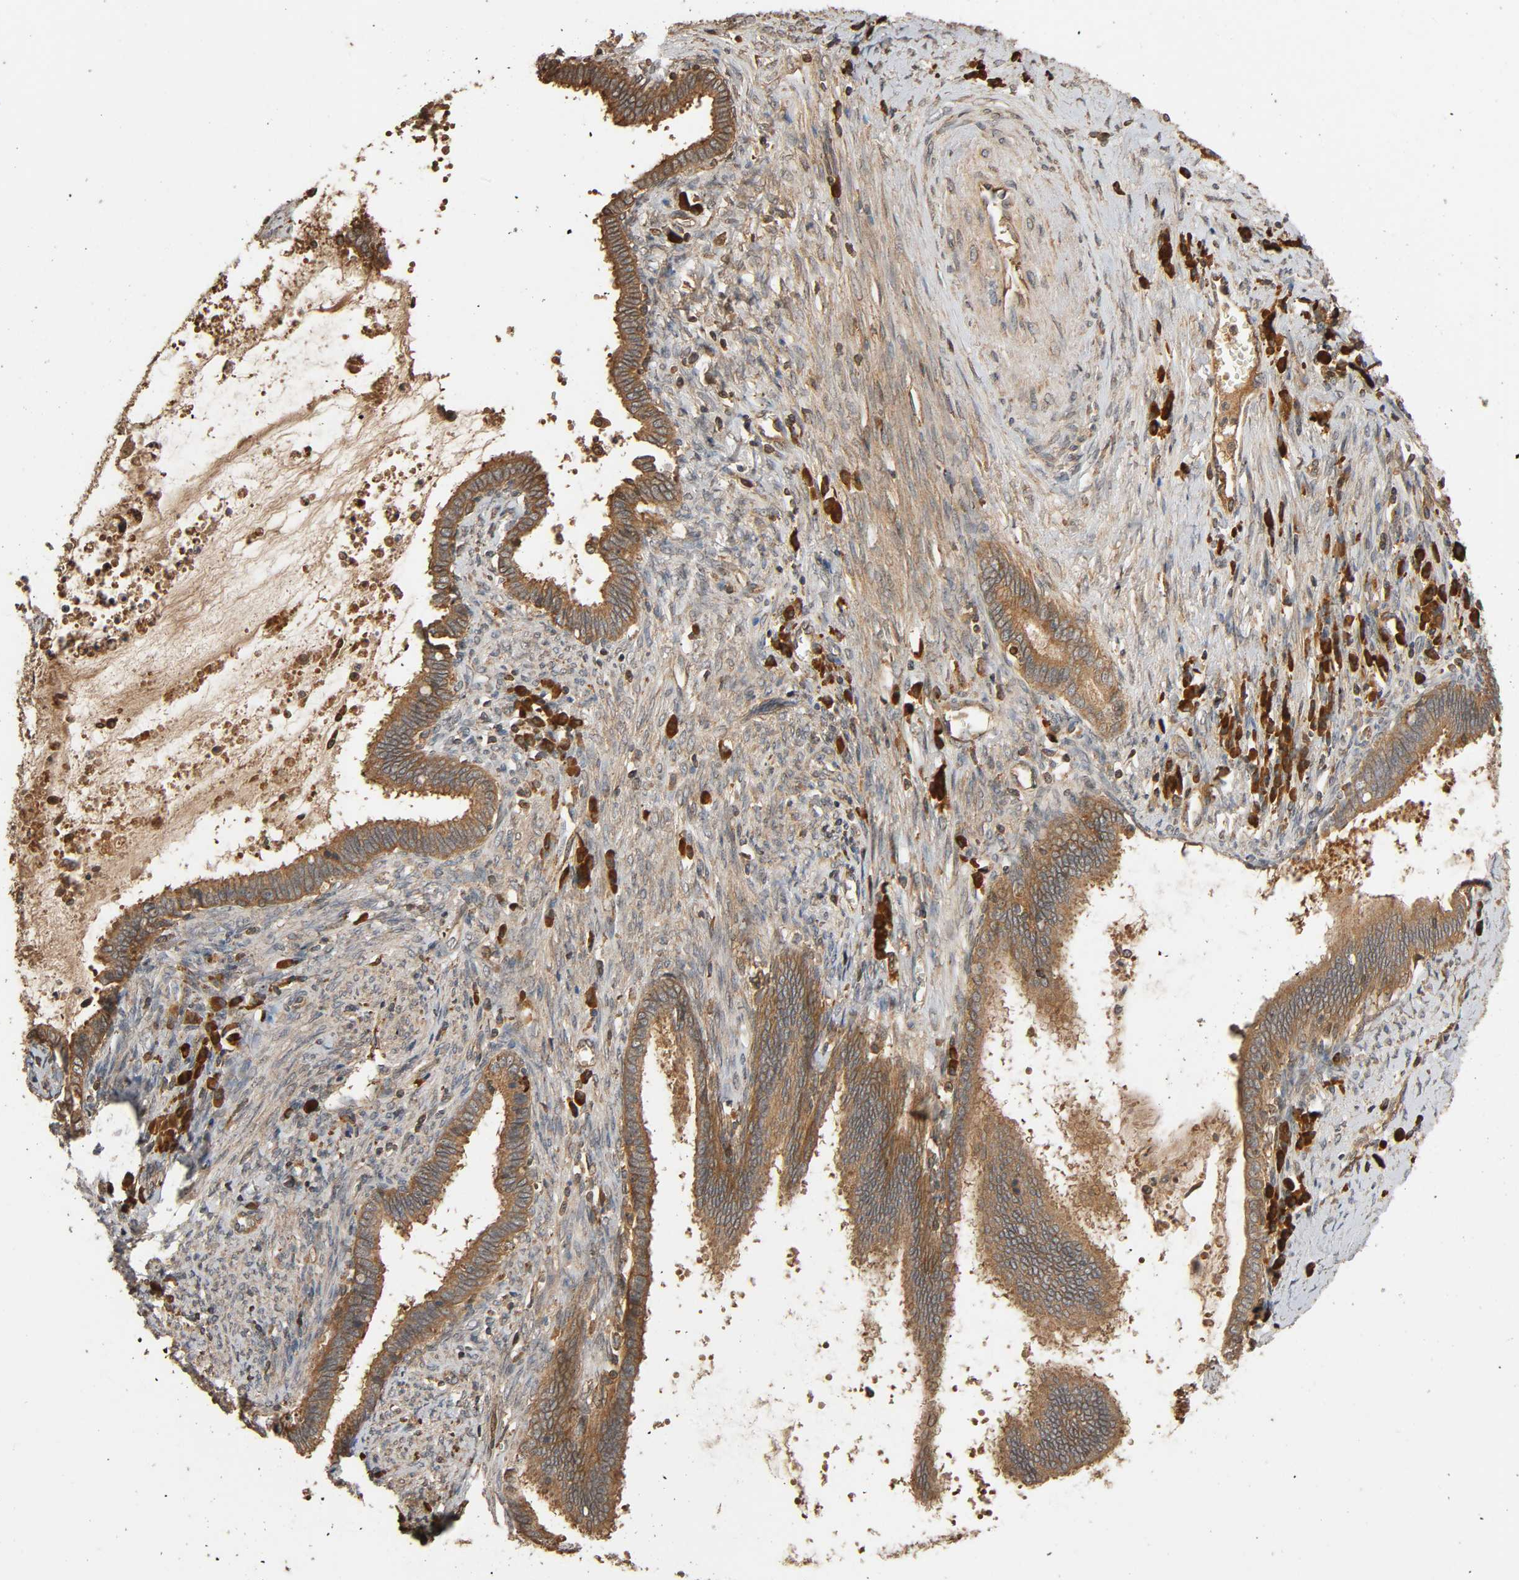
{"staining": {"intensity": "moderate", "quantity": ">75%", "location": "cytoplasmic/membranous"}, "tissue": "cervical cancer", "cell_type": "Tumor cells", "image_type": "cancer", "snomed": [{"axis": "morphology", "description": "Adenocarcinoma, NOS"}, {"axis": "topography", "description": "Cervix"}], "caption": "Cervical adenocarcinoma stained with IHC displays moderate cytoplasmic/membranous positivity in approximately >75% of tumor cells.", "gene": "MAP3K8", "patient": {"sex": "female", "age": 44}}